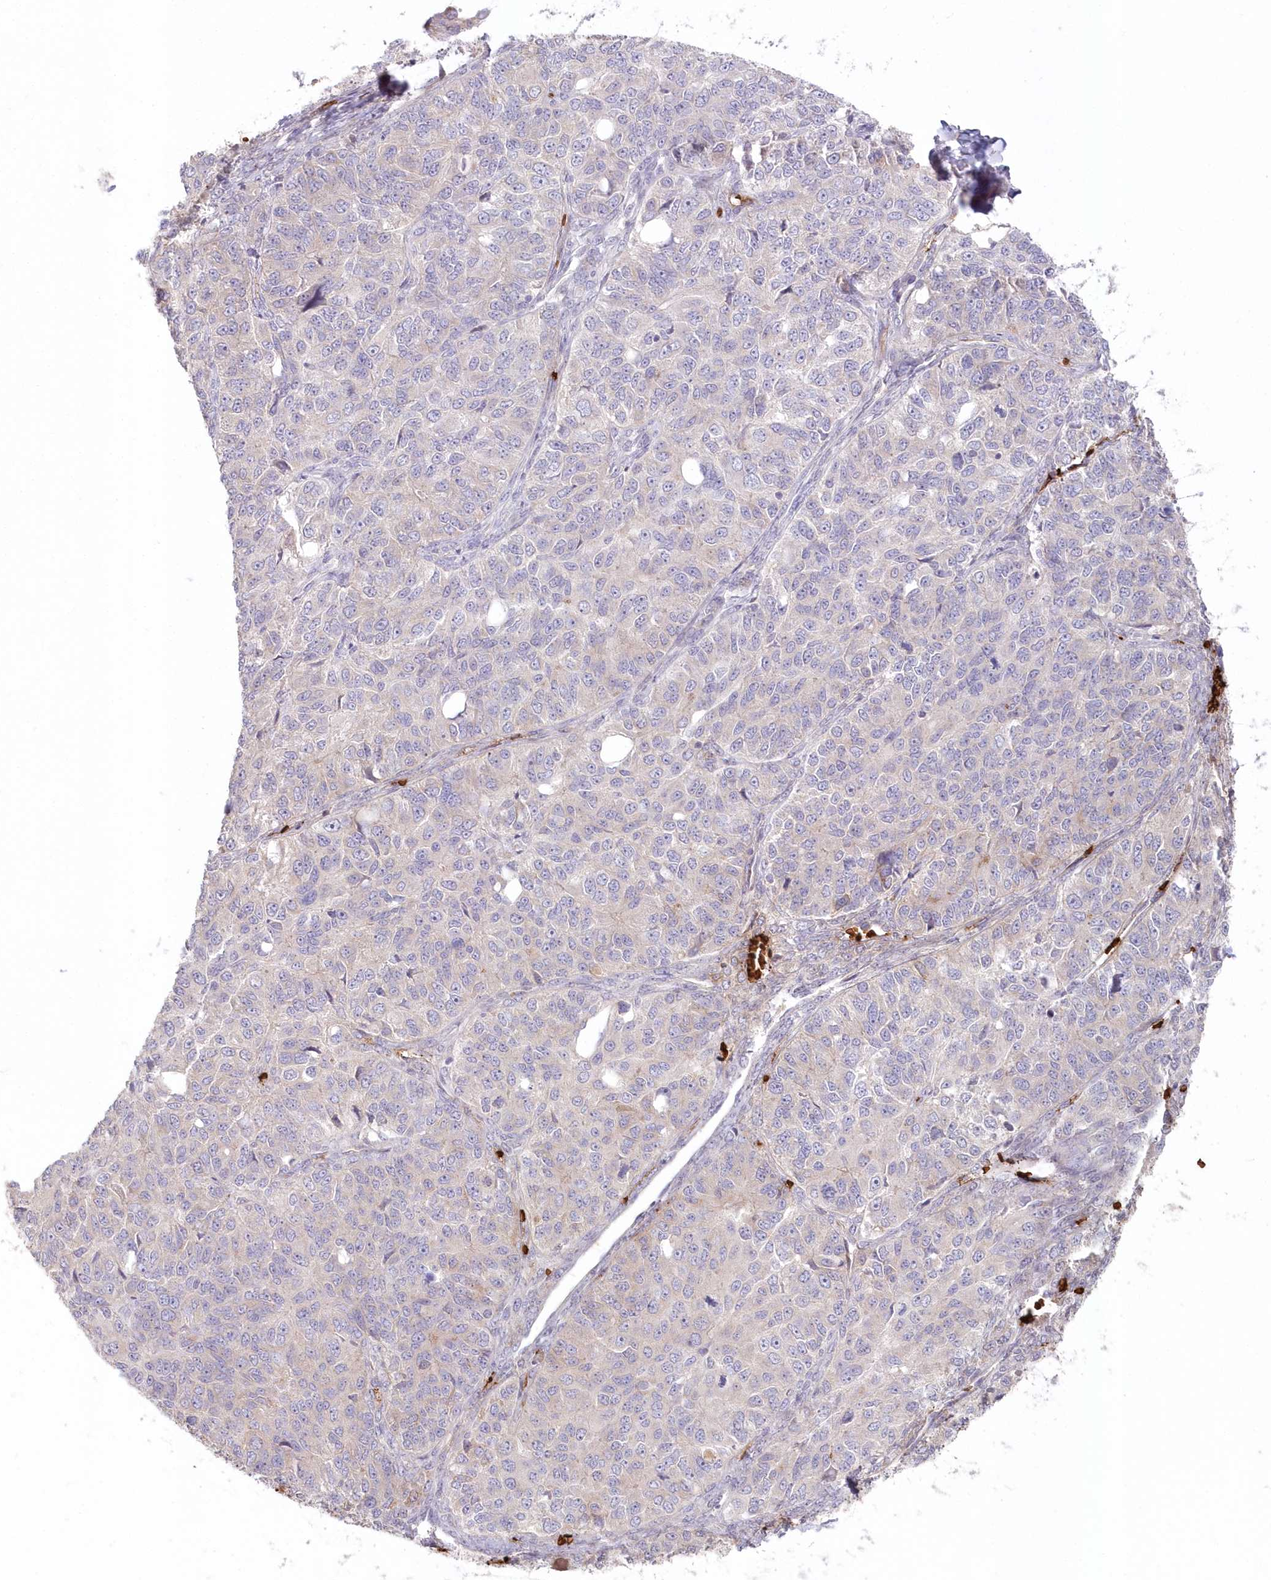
{"staining": {"intensity": "weak", "quantity": "<25%", "location": "cytoplasmic/membranous"}, "tissue": "ovarian cancer", "cell_type": "Tumor cells", "image_type": "cancer", "snomed": [{"axis": "morphology", "description": "Carcinoma, endometroid"}, {"axis": "topography", "description": "Ovary"}], "caption": "The photomicrograph shows no significant staining in tumor cells of ovarian cancer (endometroid carcinoma). (Brightfield microscopy of DAB (3,3'-diaminobenzidine) immunohistochemistry at high magnification).", "gene": "SERINC1", "patient": {"sex": "female", "age": 51}}